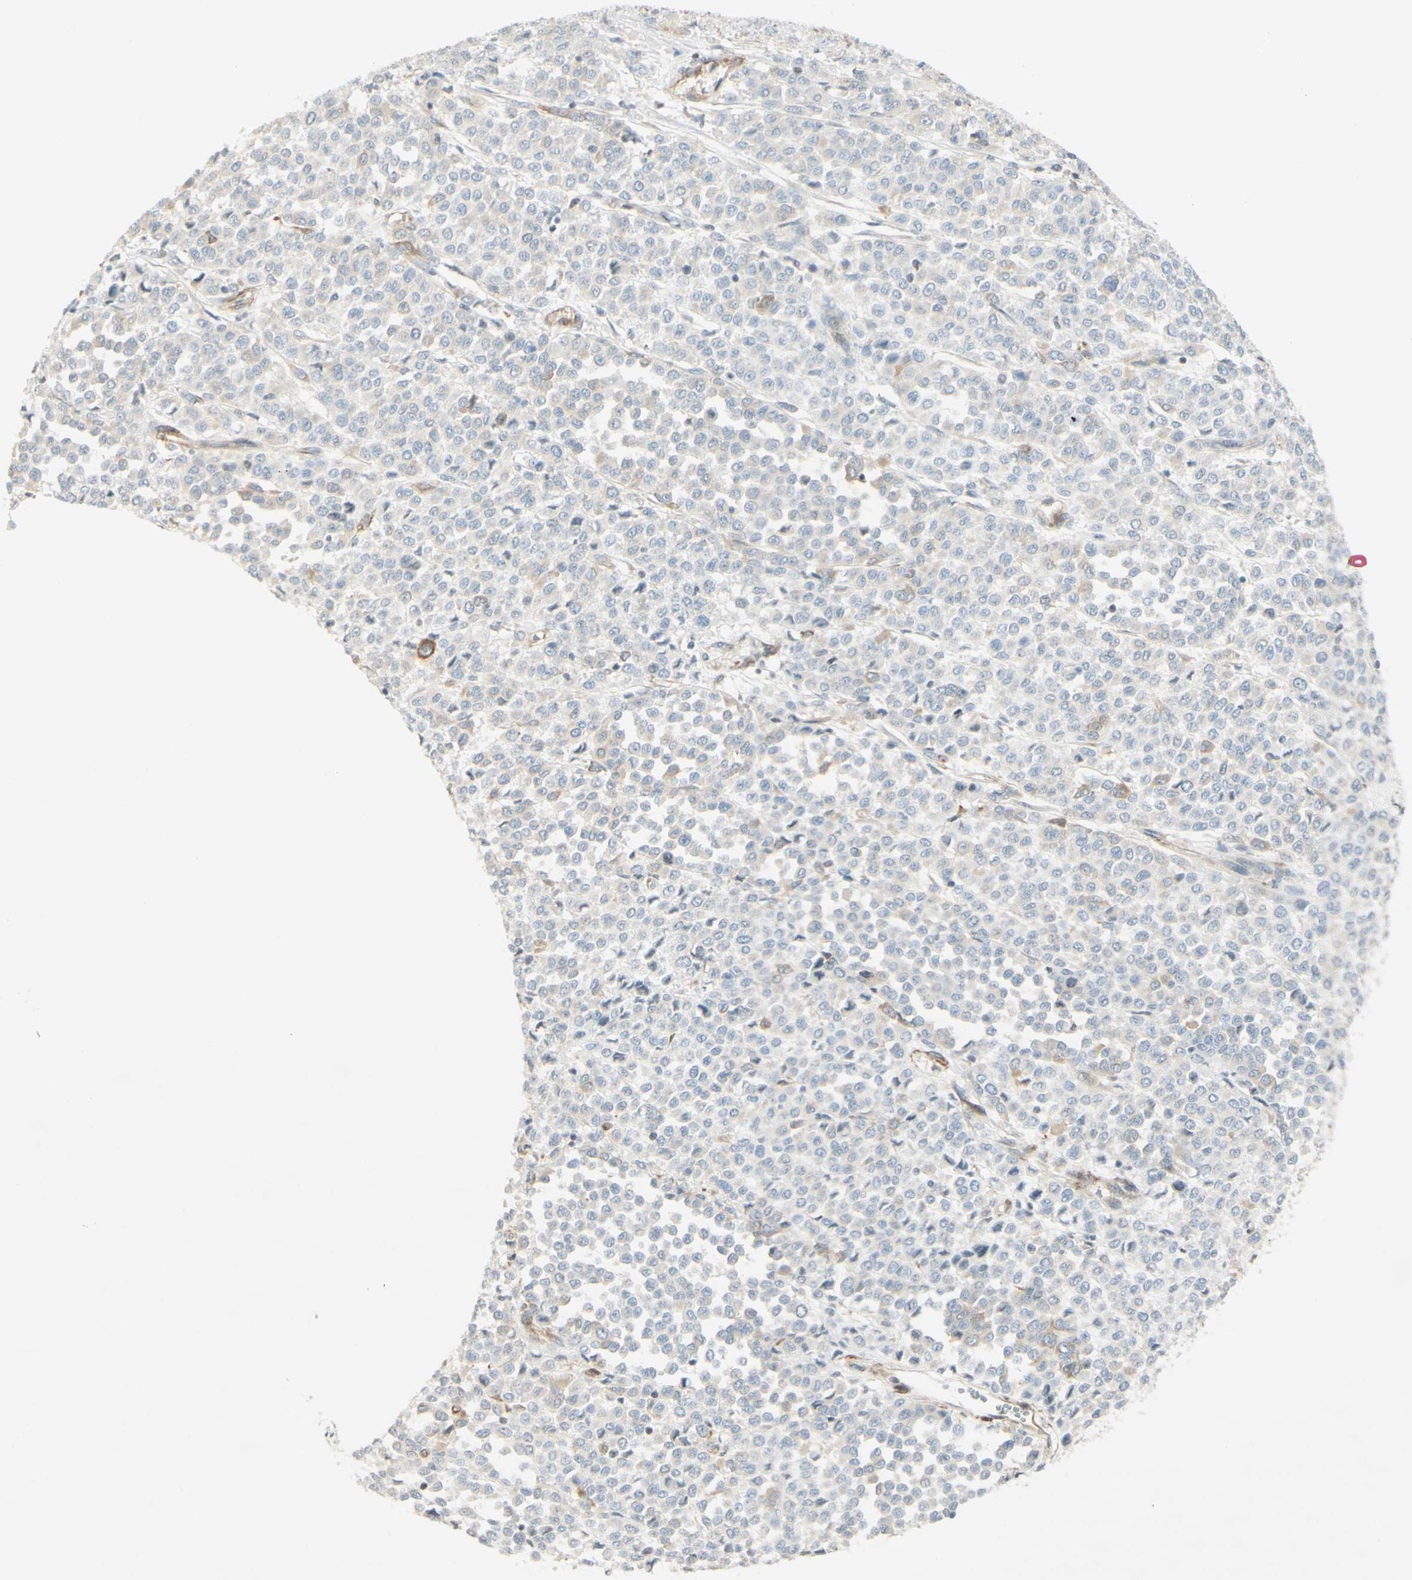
{"staining": {"intensity": "weak", "quantity": "<25%", "location": "cytoplasmic/membranous"}, "tissue": "melanoma", "cell_type": "Tumor cells", "image_type": "cancer", "snomed": [{"axis": "morphology", "description": "Malignant melanoma, Metastatic site"}, {"axis": "topography", "description": "Pancreas"}], "caption": "Immunohistochemistry (IHC) photomicrograph of malignant melanoma (metastatic site) stained for a protein (brown), which displays no staining in tumor cells. Nuclei are stained in blue.", "gene": "MAP1B", "patient": {"sex": "female", "age": 30}}